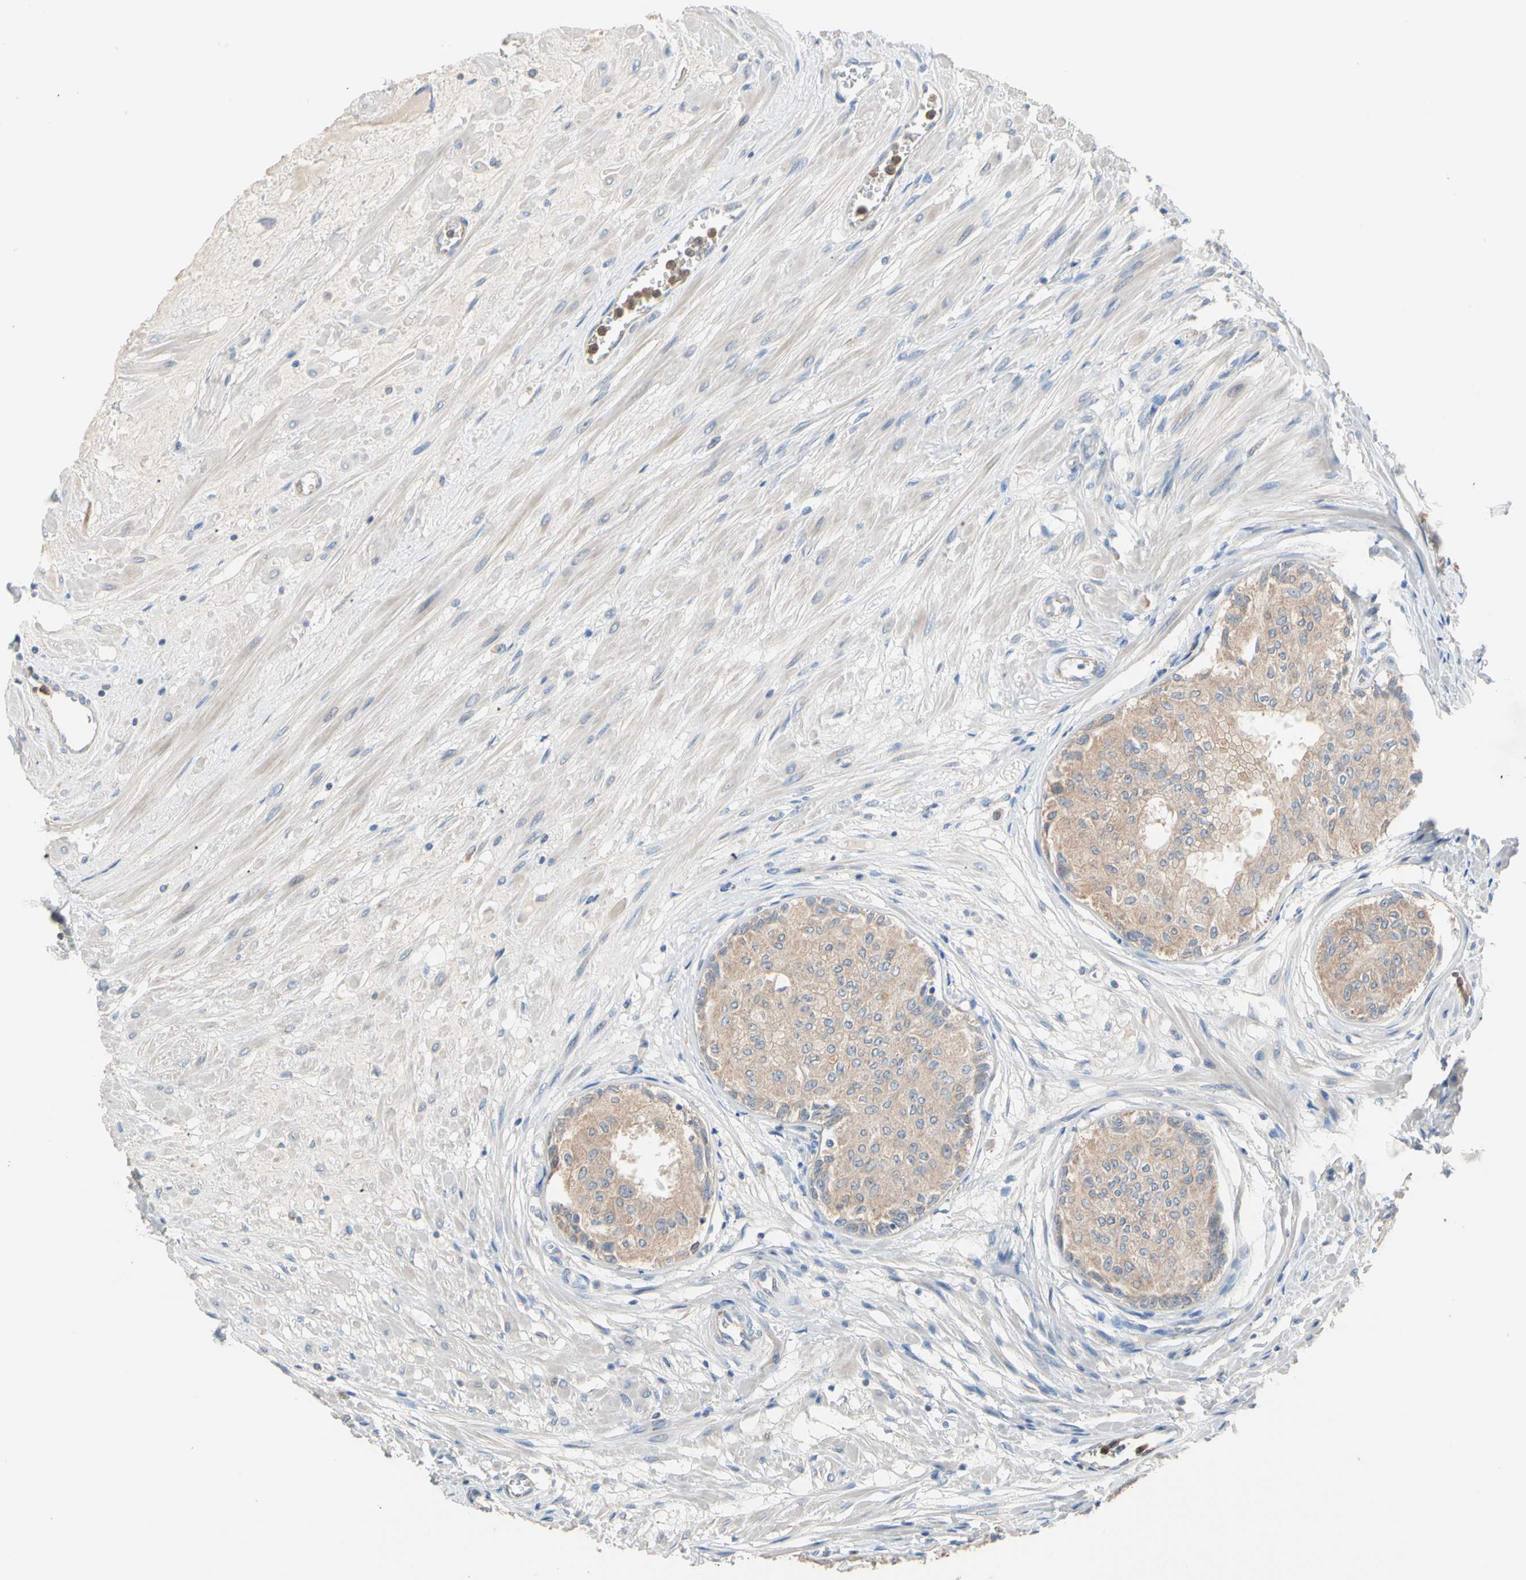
{"staining": {"intensity": "moderate", "quantity": ">75%", "location": "cytoplasmic/membranous"}, "tissue": "prostate", "cell_type": "Glandular cells", "image_type": "normal", "snomed": [{"axis": "morphology", "description": "Normal tissue, NOS"}, {"axis": "topography", "description": "Prostate"}, {"axis": "topography", "description": "Seminal veicle"}], "caption": "IHC of normal human prostate demonstrates medium levels of moderate cytoplasmic/membranous positivity in about >75% of glandular cells.", "gene": "BBOX1", "patient": {"sex": "male", "age": 60}}